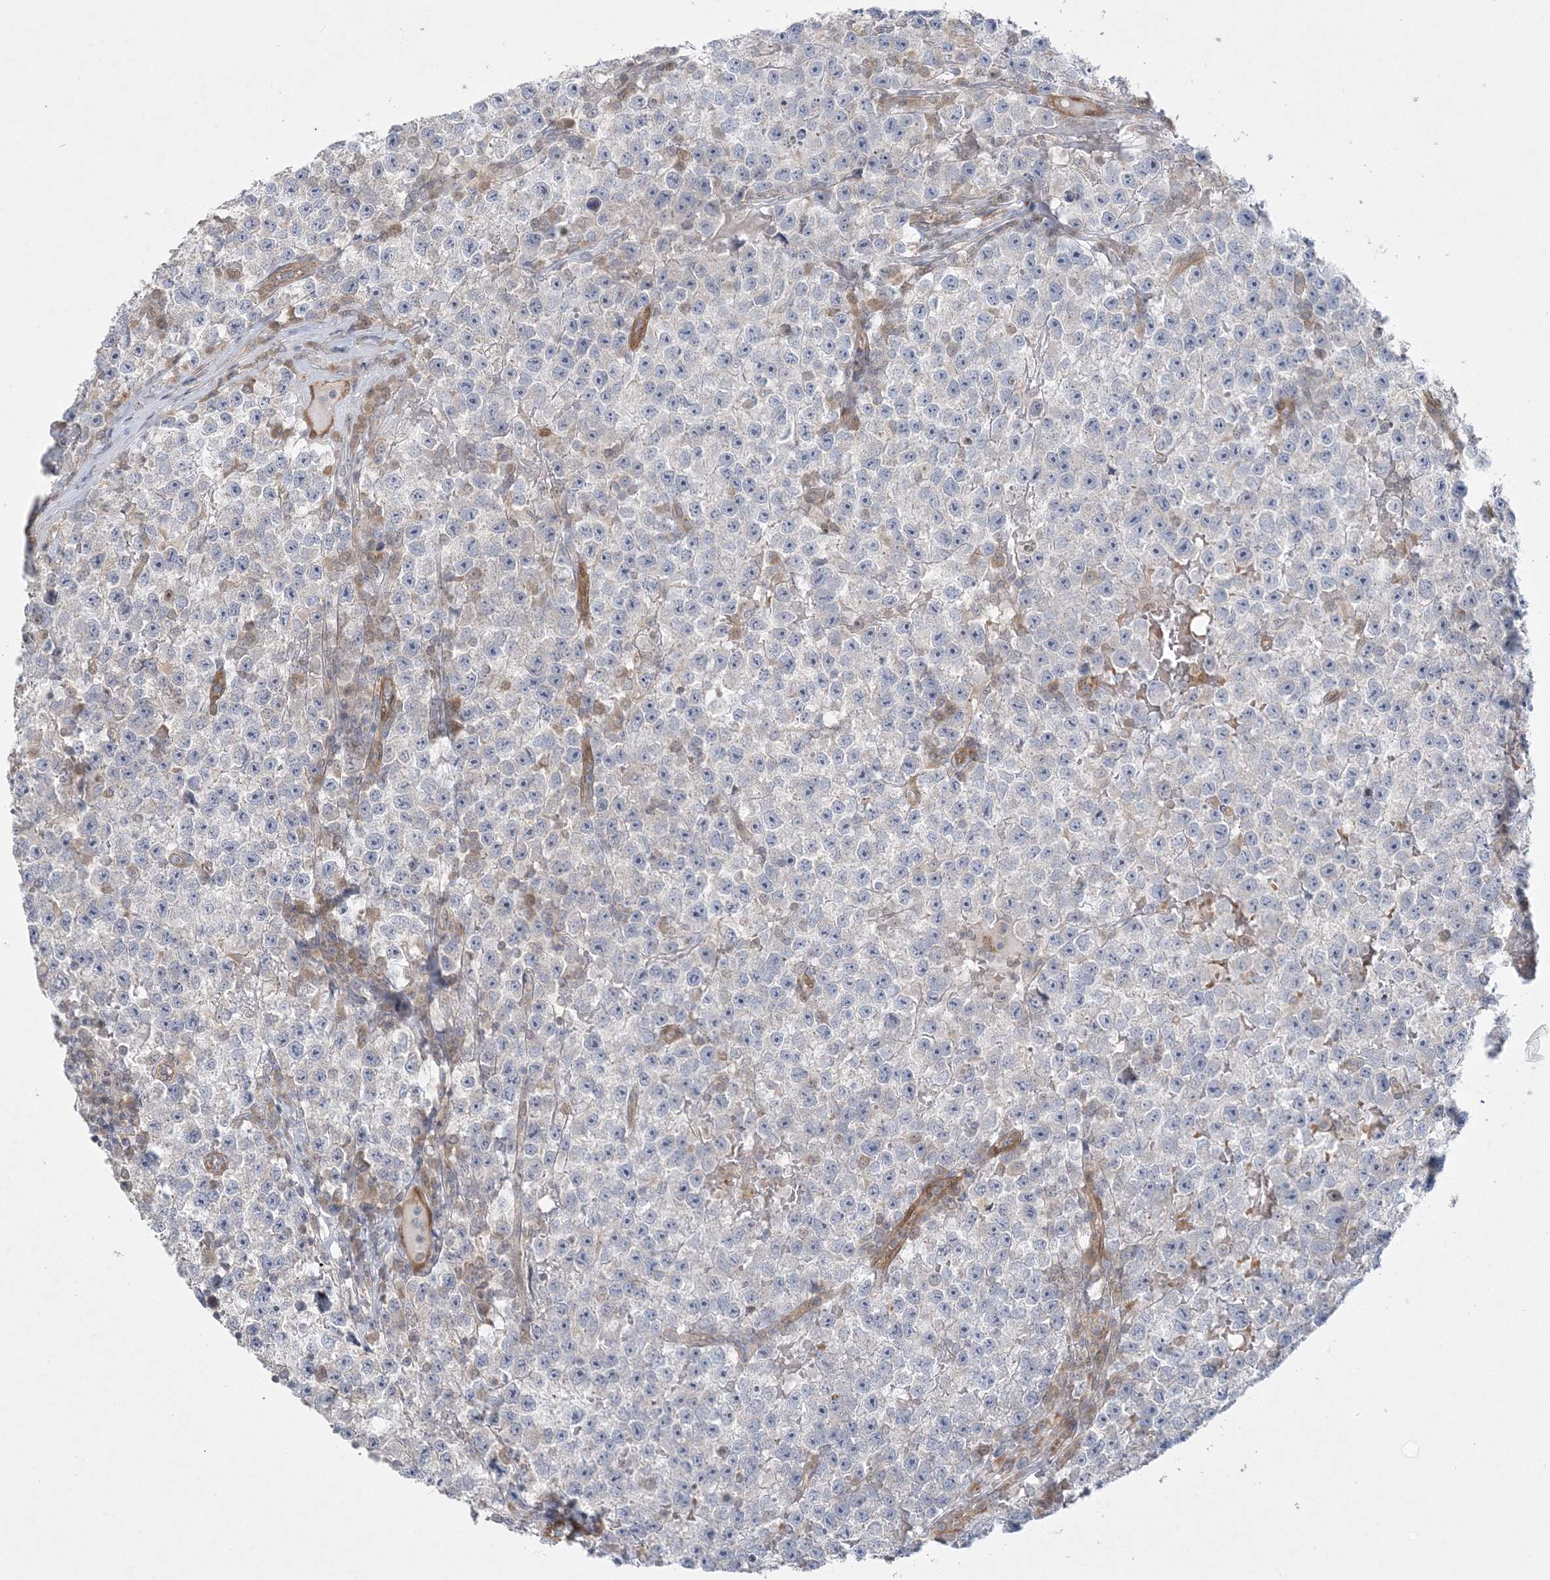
{"staining": {"intensity": "negative", "quantity": "none", "location": "none"}, "tissue": "testis cancer", "cell_type": "Tumor cells", "image_type": "cancer", "snomed": [{"axis": "morphology", "description": "Seminoma, NOS"}, {"axis": "topography", "description": "Testis"}], "caption": "Immunohistochemistry photomicrograph of neoplastic tissue: human seminoma (testis) stained with DAB (3,3'-diaminobenzidine) displays no significant protein staining in tumor cells.", "gene": "INPP1", "patient": {"sex": "male", "age": 22}}